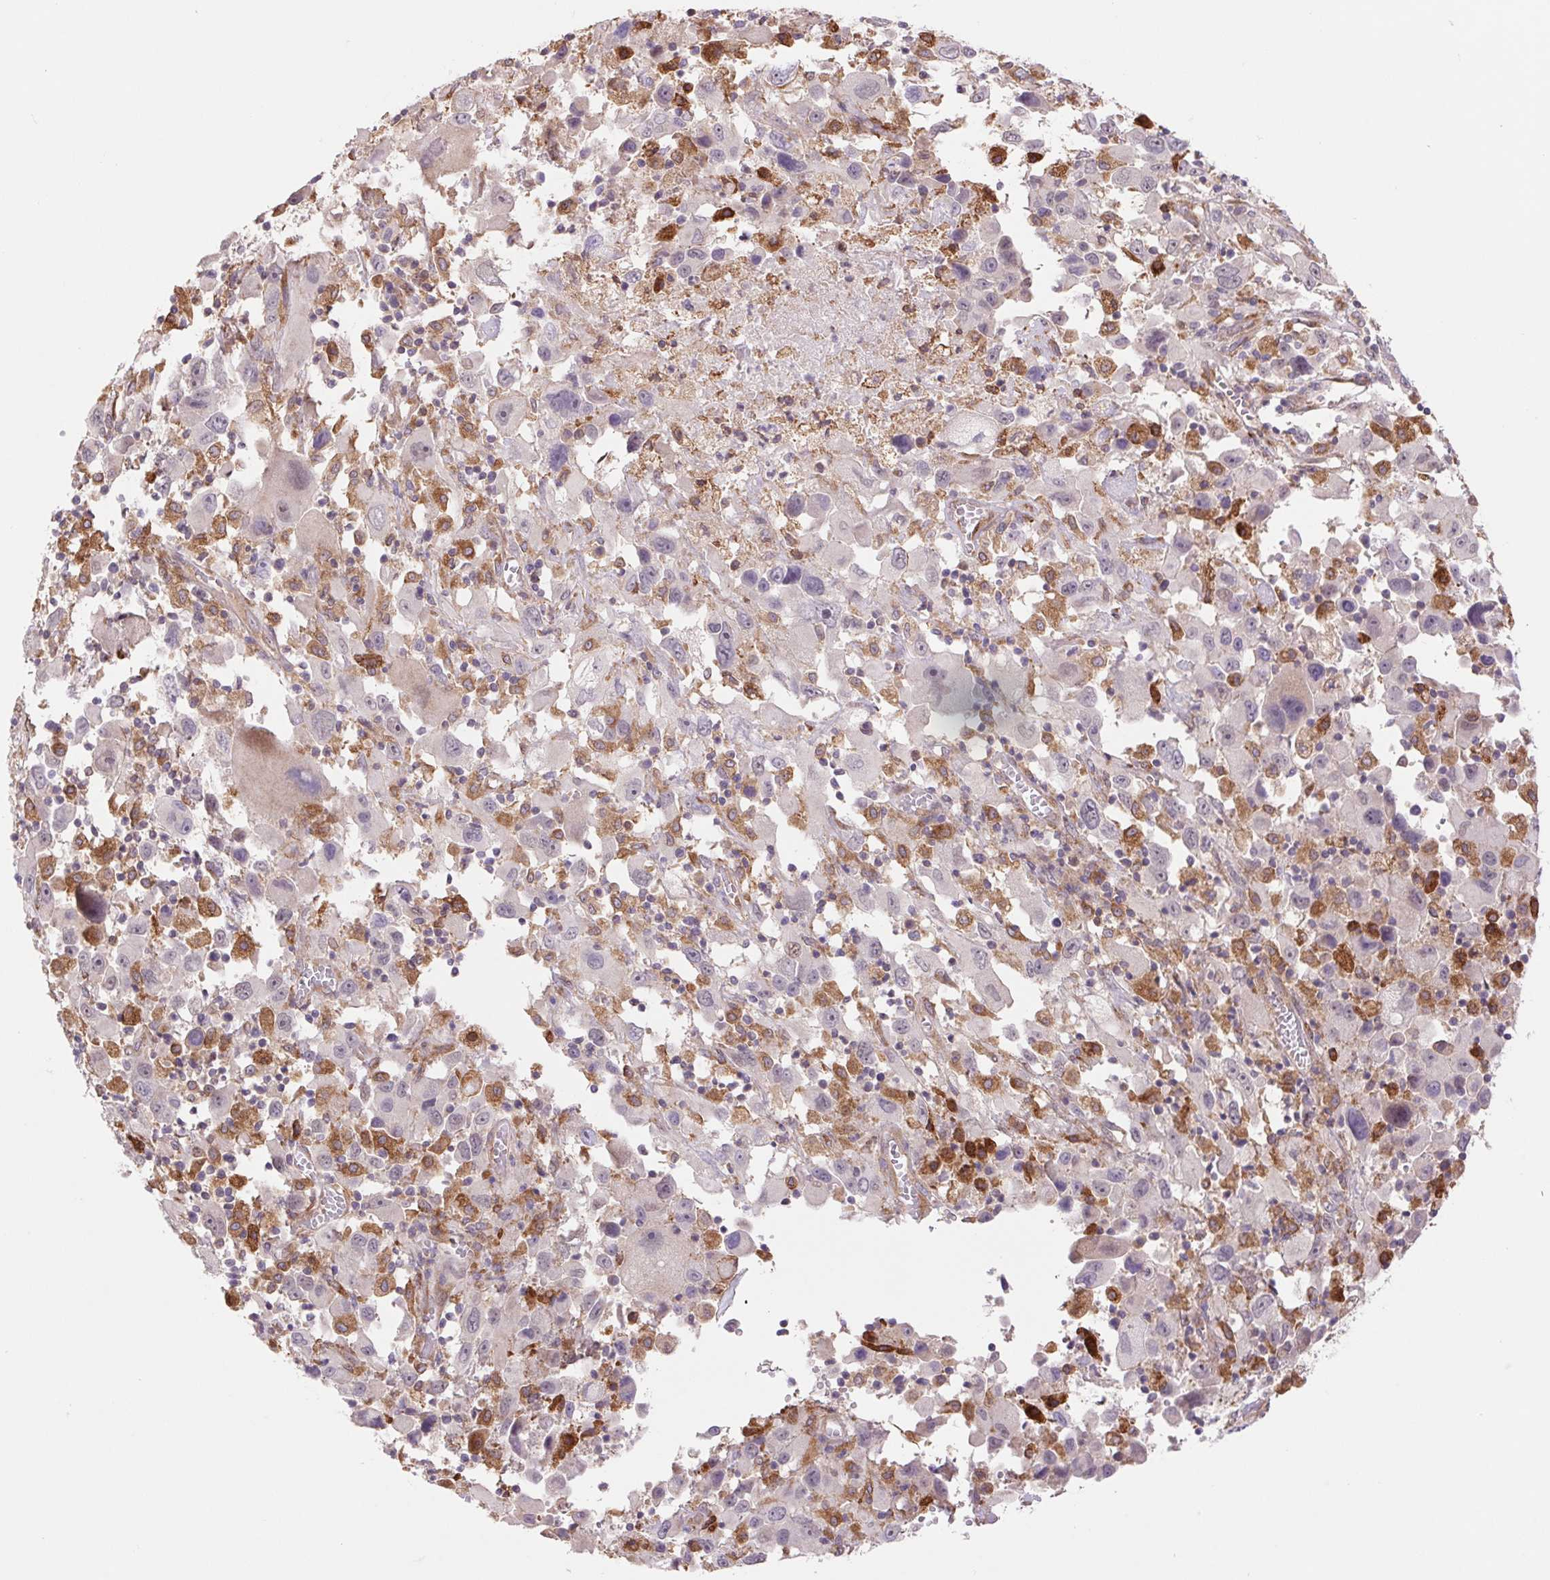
{"staining": {"intensity": "negative", "quantity": "none", "location": "none"}, "tissue": "melanoma", "cell_type": "Tumor cells", "image_type": "cancer", "snomed": [{"axis": "morphology", "description": "Malignant melanoma, Metastatic site"}, {"axis": "topography", "description": "Soft tissue"}], "caption": "High power microscopy photomicrograph of an immunohistochemistry (IHC) histopathology image of melanoma, revealing no significant positivity in tumor cells.", "gene": "KLHL20", "patient": {"sex": "male", "age": 50}}